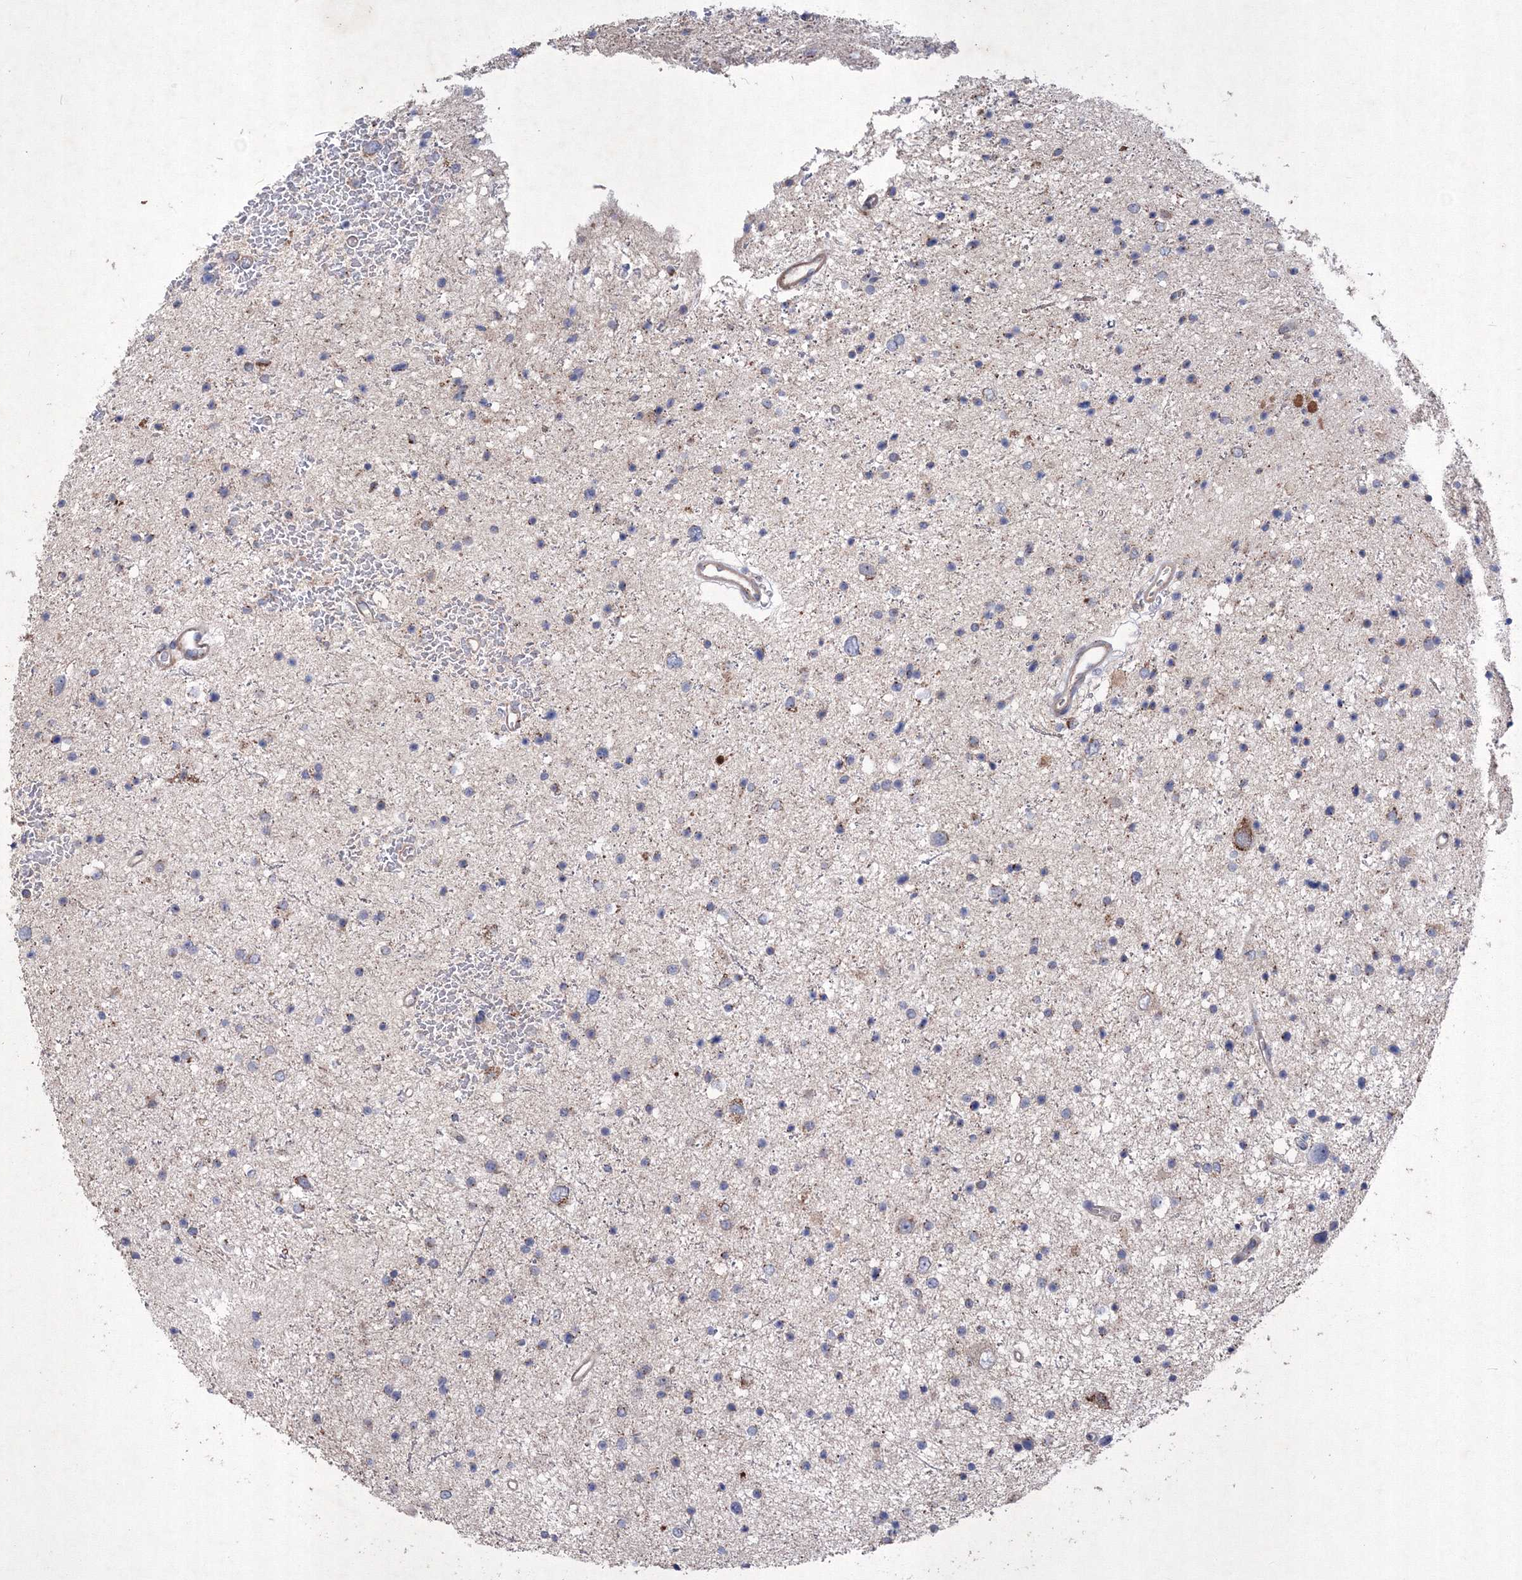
{"staining": {"intensity": "weak", "quantity": "<25%", "location": "cytoplasmic/membranous"}, "tissue": "glioma", "cell_type": "Tumor cells", "image_type": "cancer", "snomed": [{"axis": "morphology", "description": "Glioma, malignant, Low grade"}, {"axis": "topography", "description": "Brain"}], "caption": "The immunohistochemistry (IHC) histopathology image has no significant positivity in tumor cells of malignant glioma (low-grade) tissue.", "gene": "MTRF1L", "patient": {"sex": "female", "age": 37}}